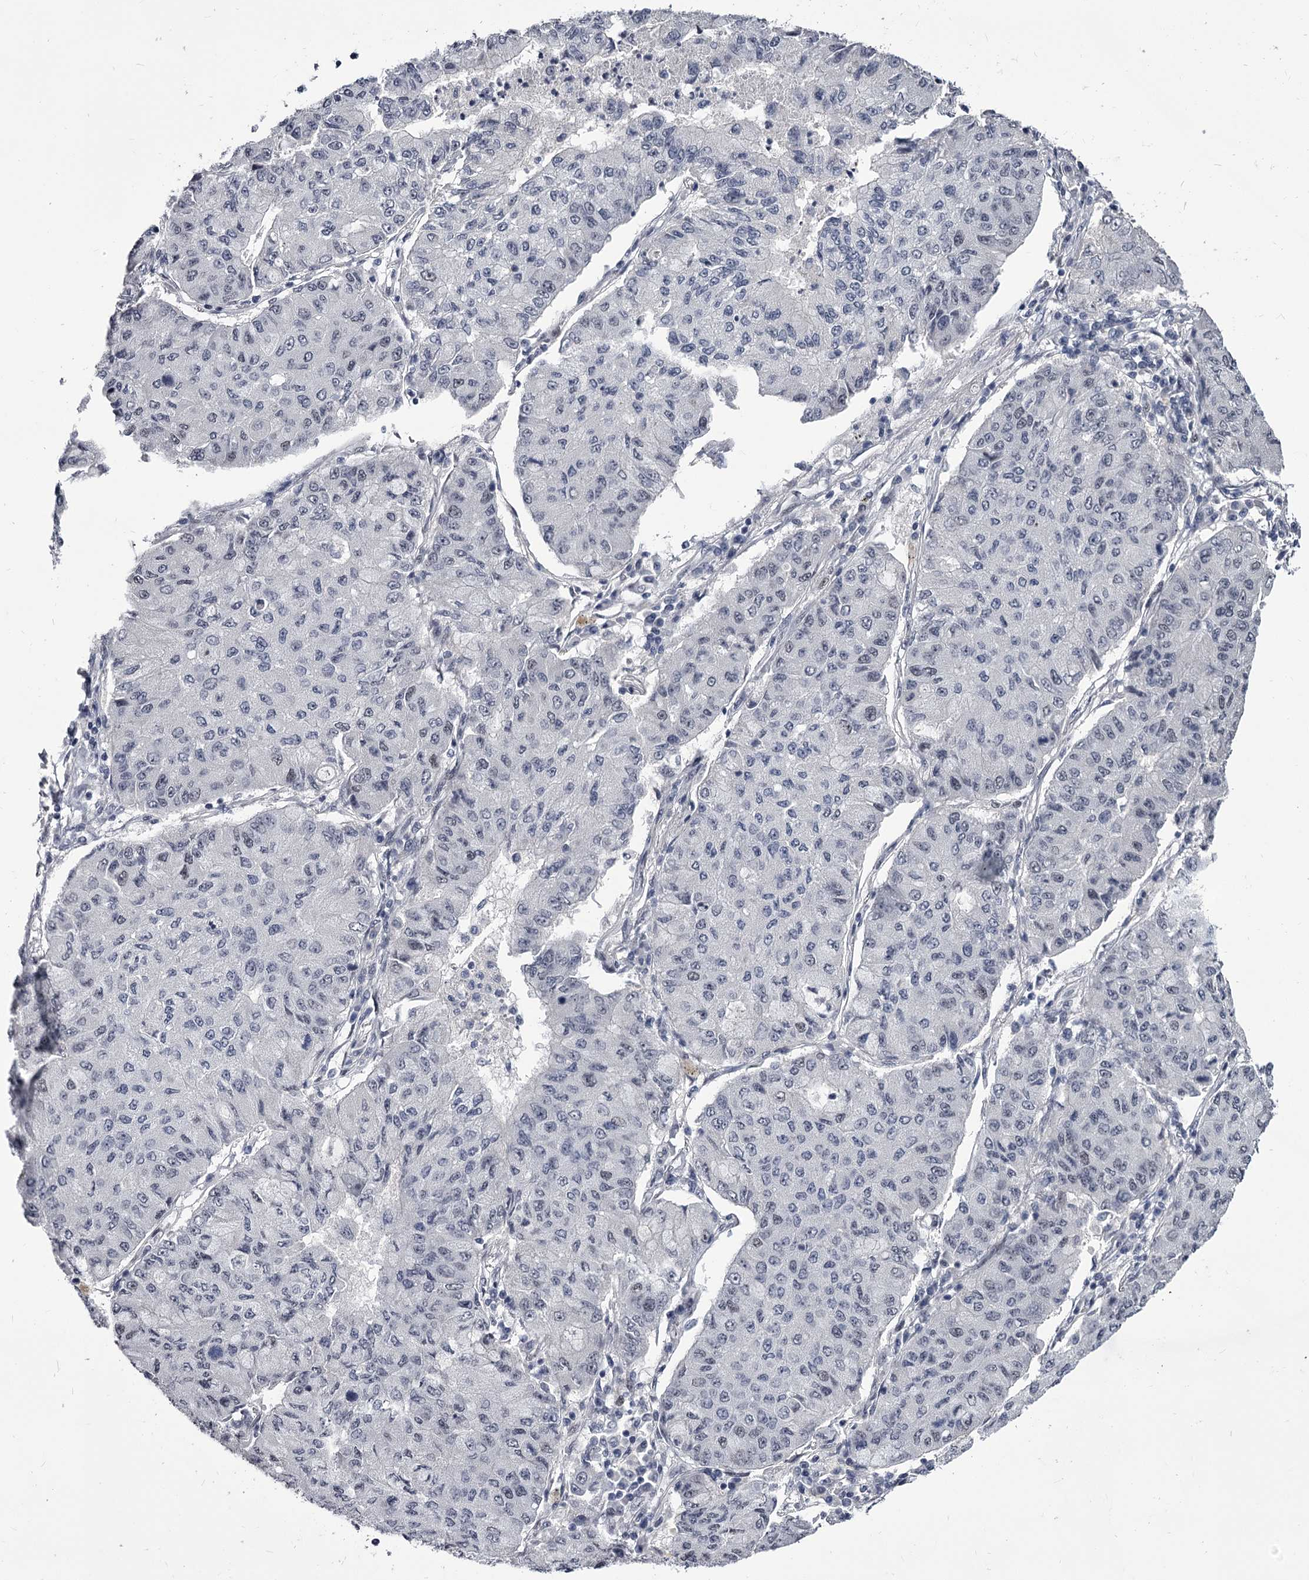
{"staining": {"intensity": "negative", "quantity": "none", "location": "none"}, "tissue": "lung cancer", "cell_type": "Tumor cells", "image_type": "cancer", "snomed": [{"axis": "morphology", "description": "Squamous cell carcinoma, NOS"}, {"axis": "topography", "description": "Lung"}], "caption": "Lung squamous cell carcinoma was stained to show a protein in brown. There is no significant positivity in tumor cells.", "gene": "OVOL2", "patient": {"sex": "male", "age": 74}}